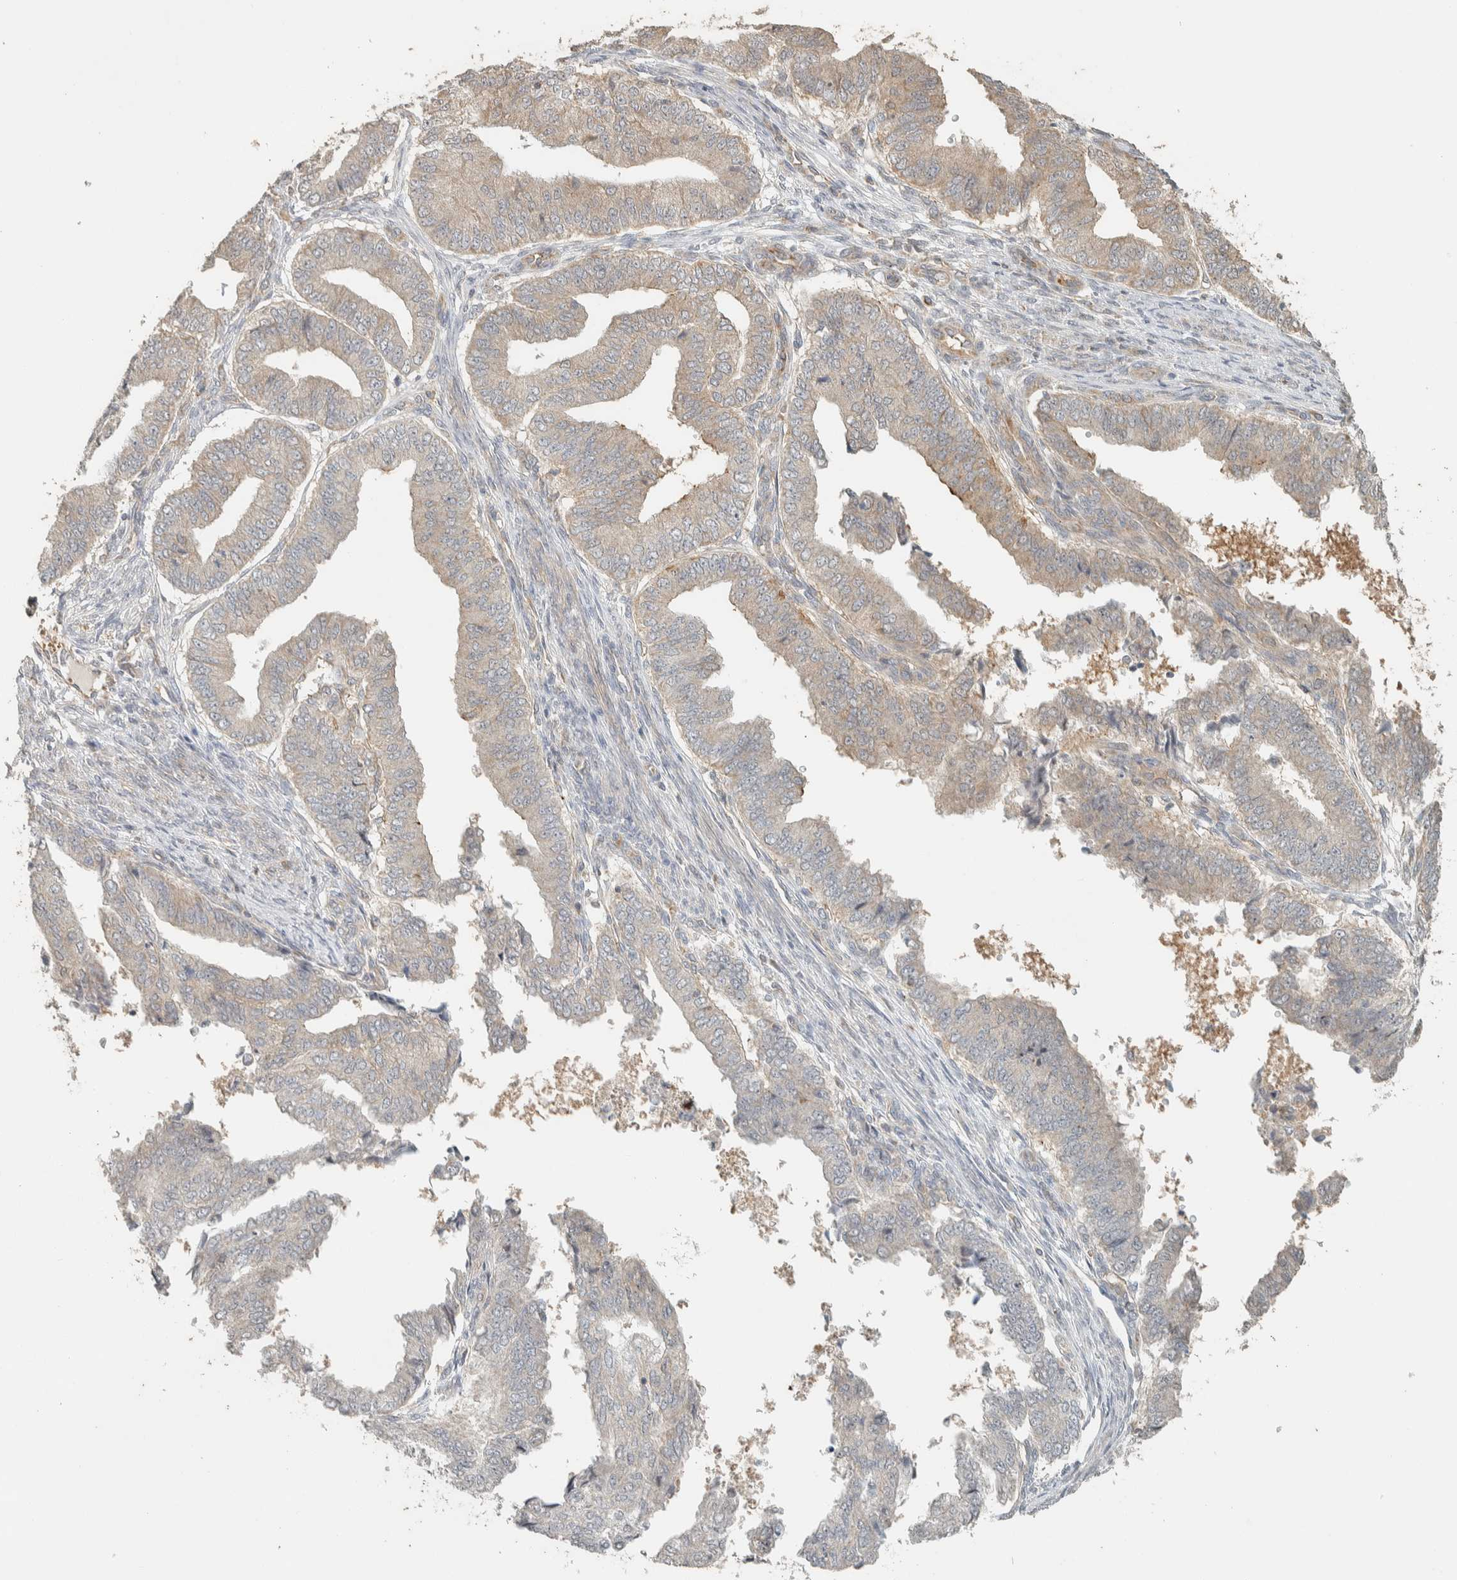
{"staining": {"intensity": "weak", "quantity": "25%-75%", "location": "cytoplasmic/membranous"}, "tissue": "endometrial cancer", "cell_type": "Tumor cells", "image_type": "cancer", "snomed": [{"axis": "morphology", "description": "Polyp, NOS"}, {"axis": "morphology", "description": "Adenocarcinoma, NOS"}, {"axis": "morphology", "description": "Adenoma, NOS"}, {"axis": "topography", "description": "Endometrium"}], "caption": "Protein staining exhibits weak cytoplasmic/membranous positivity in approximately 25%-75% of tumor cells in endometrial adenocarcinoma.", "gene": "PDE7B", "patient": {"sex": "female", "age": 79}}